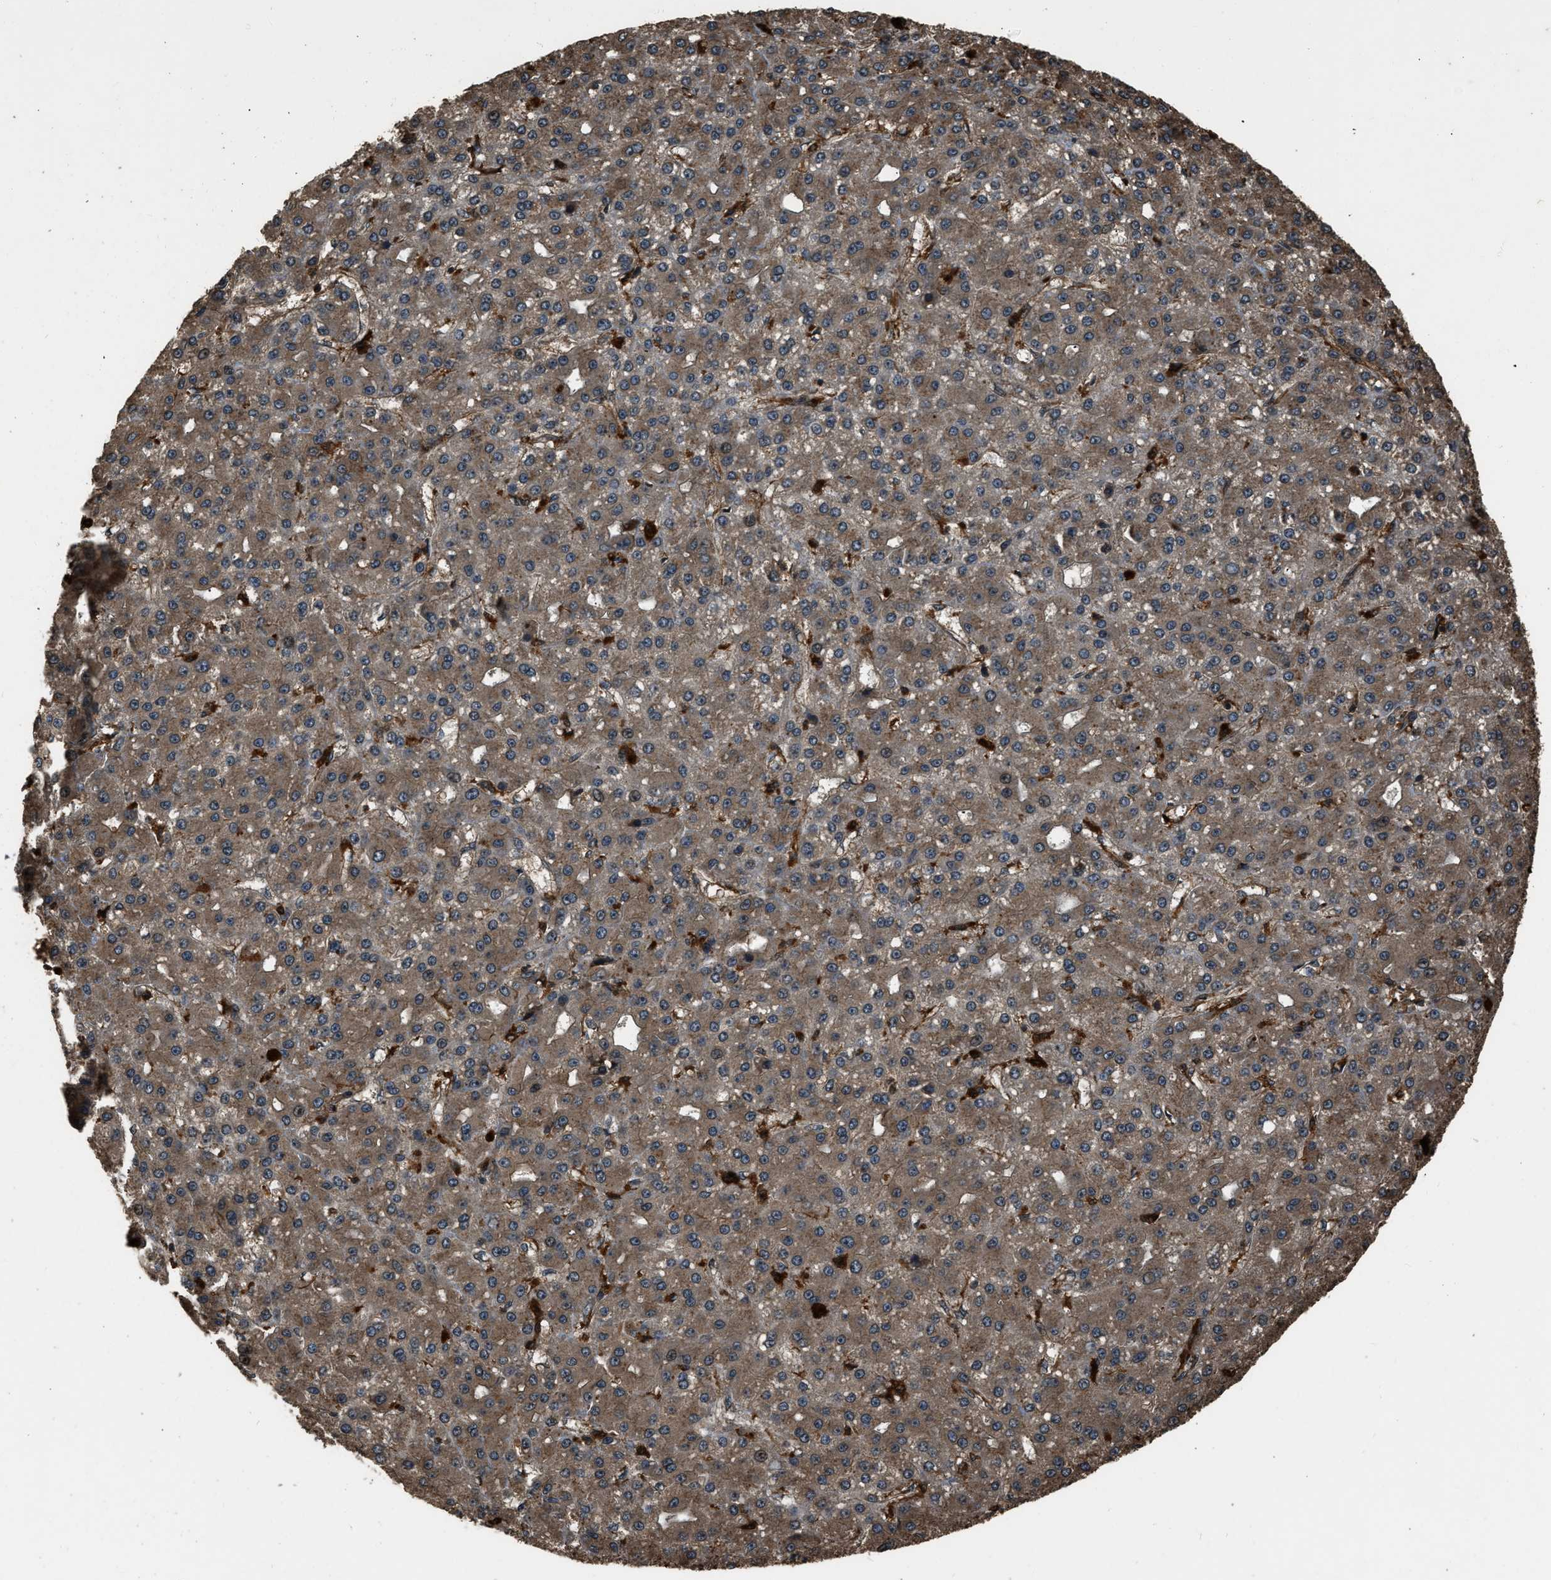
{"staining": {"intensity": "weak", "quantity": ">75%", "location": "cytoplasmic/membranous"}, "tissue": "liver cancer", "cell_type": "Tumor cells", "image_type": "cancer", "snomed": [{"axis": "morphology", "description": "Carcinoma, Hepatocellular, NOS"}, {"axis": "topography", "description": "Liver"}], "caption": "Immunohistochemical staining of human liver cancer (hepatocellular carcinoma) exhibits weak cytoplasmic/membranous protein expression in approximately >75% of tumor cells.", "gene": "RAP2A", "patient": {"sex": "male", "age": 67}}